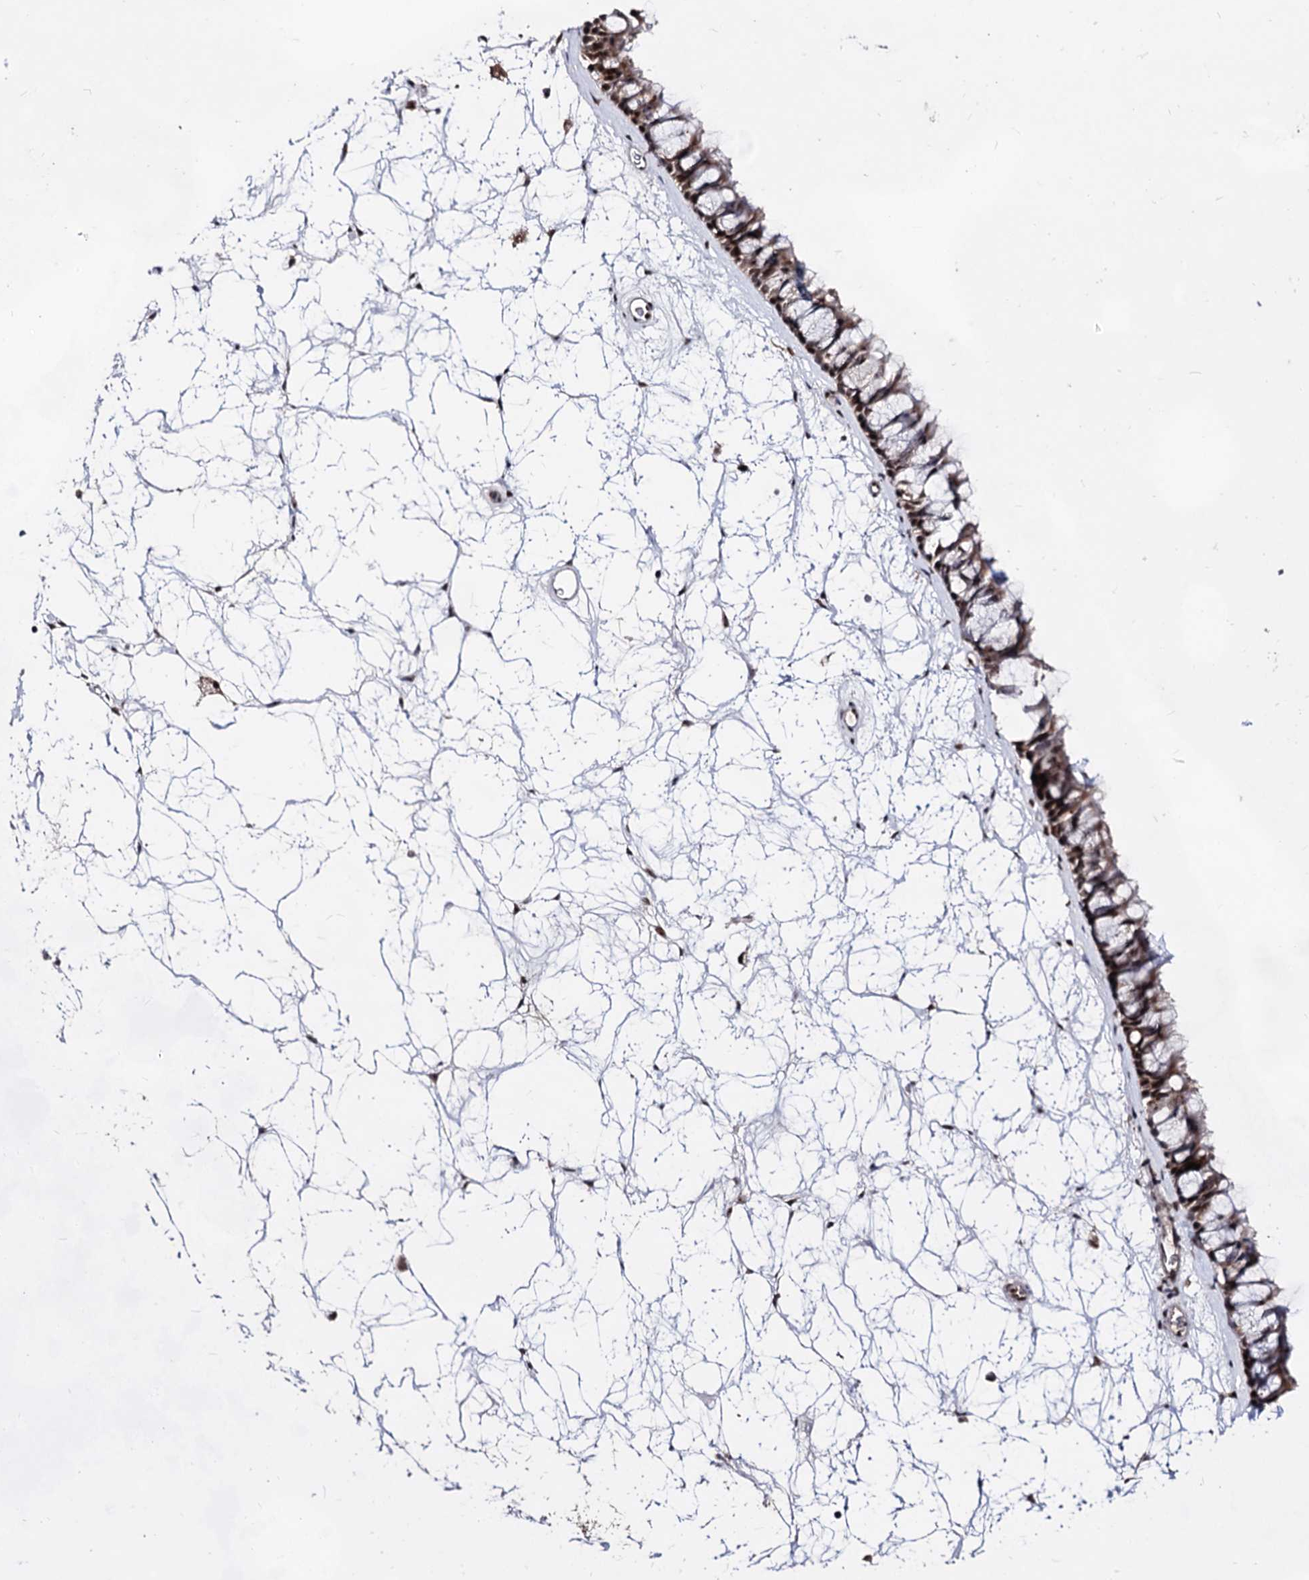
{"staining": {"intensity": "strong", "quantity": ">75%", "location": "nuclear"}, "tissue": "nasopharynx", "cell_type": "Respiratory epithelial cells", "image_type": "normal", "snomed": [{"axis": "morphology", "description": "Normal tissue, NOS"}, {"axis": "topography", "description": "Nasopharynx"}], "caption": "Immunohistochemical staining of unremarkable human nasopharynx exhibits strong nuclear protein positivity in about >75% of respiratory epithelial cells.", "gene": "EXOSC10", "patient": {"sex": "male", "age": 64}}